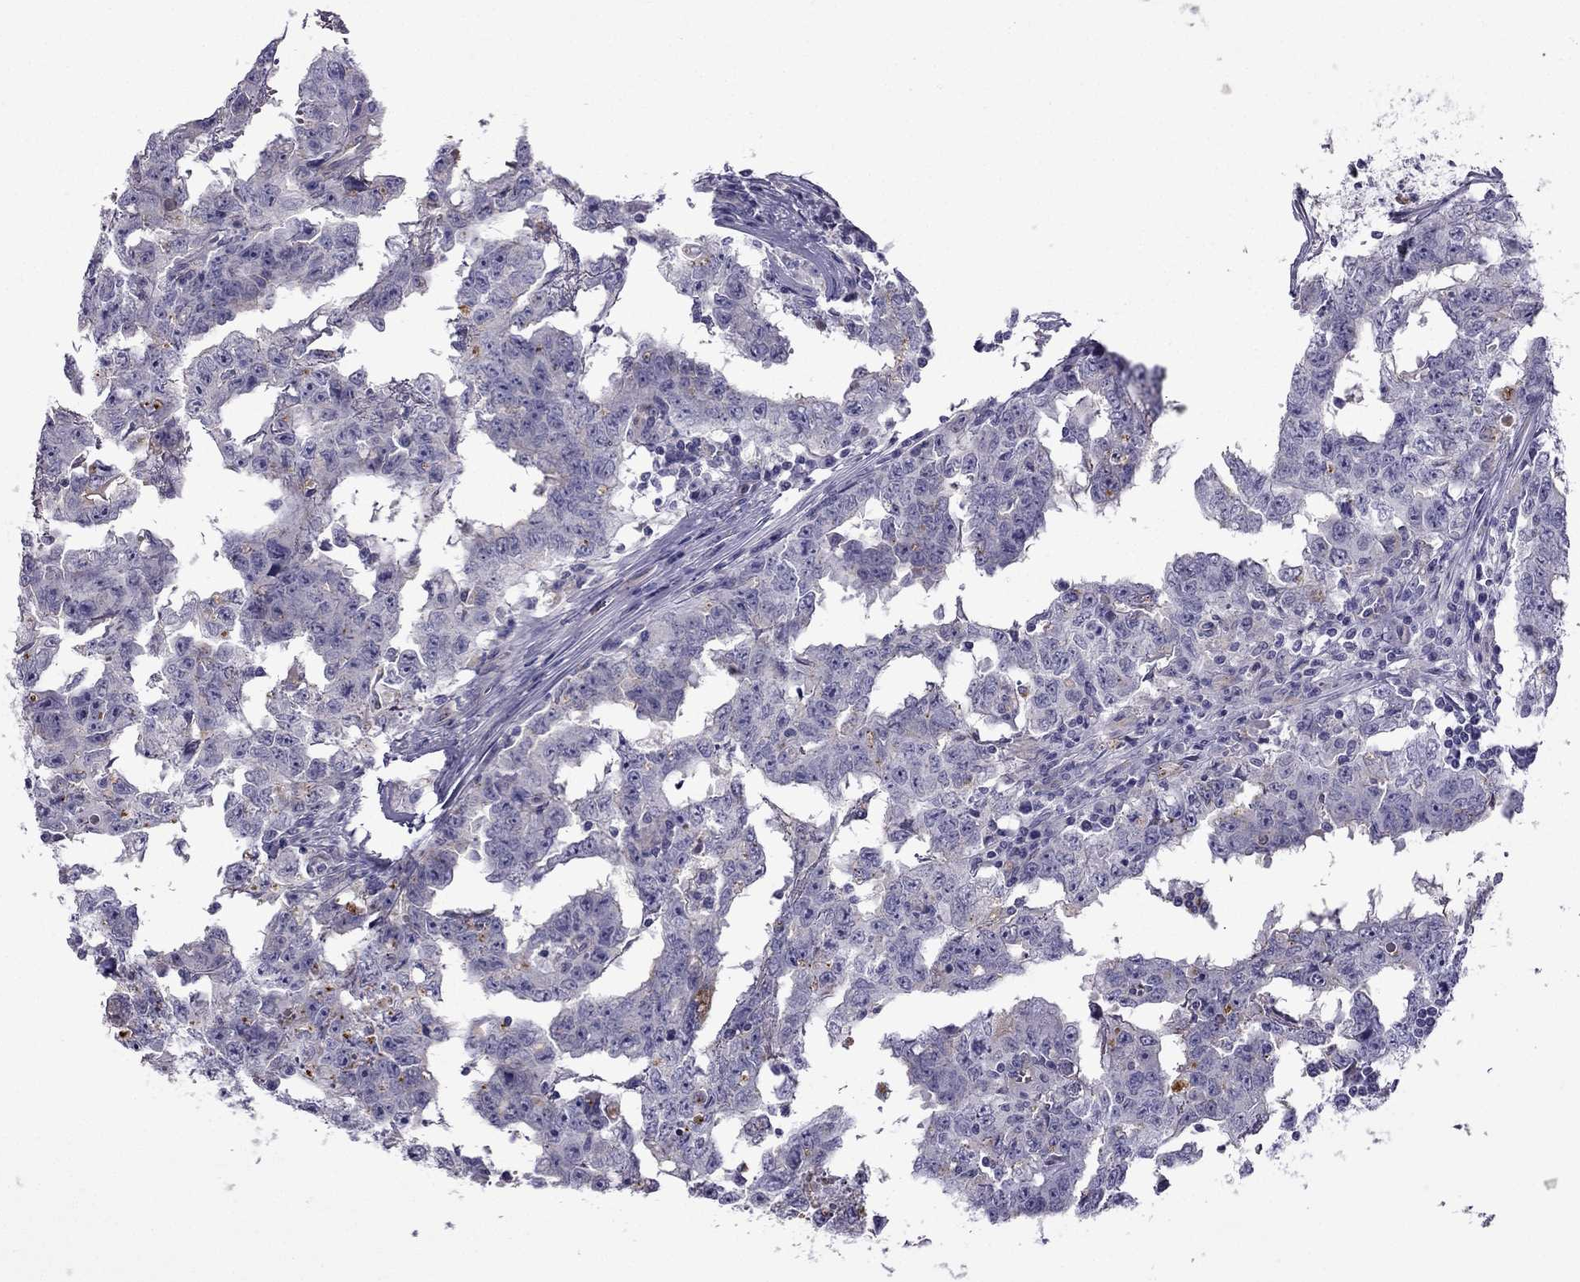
{"staining": {"intensity": "negative", "quantity": "none", "location": "none"}, "tissue": "testis cancer", "cell_type": "Tumor cells", "image_type": "cancer", "snomed": [{"axis": "morphology", "description": "Carcinoma, Embryonal, NOS"}, {"axis": "topography", "description": "Testis"}], "caption": "Testis embryonal carcinoma was stained to show a protein in brown. There is no significant staining in tumor cells. The staining was performed using DAB (3,3'-diaminobenzidine) to visualize the protein expression in brown, while the nuclei were stained in blue with hematoxylin (Magnification: 20x).", "gene": "STOML3", "patient": {"sex": "male", "age": 22}}